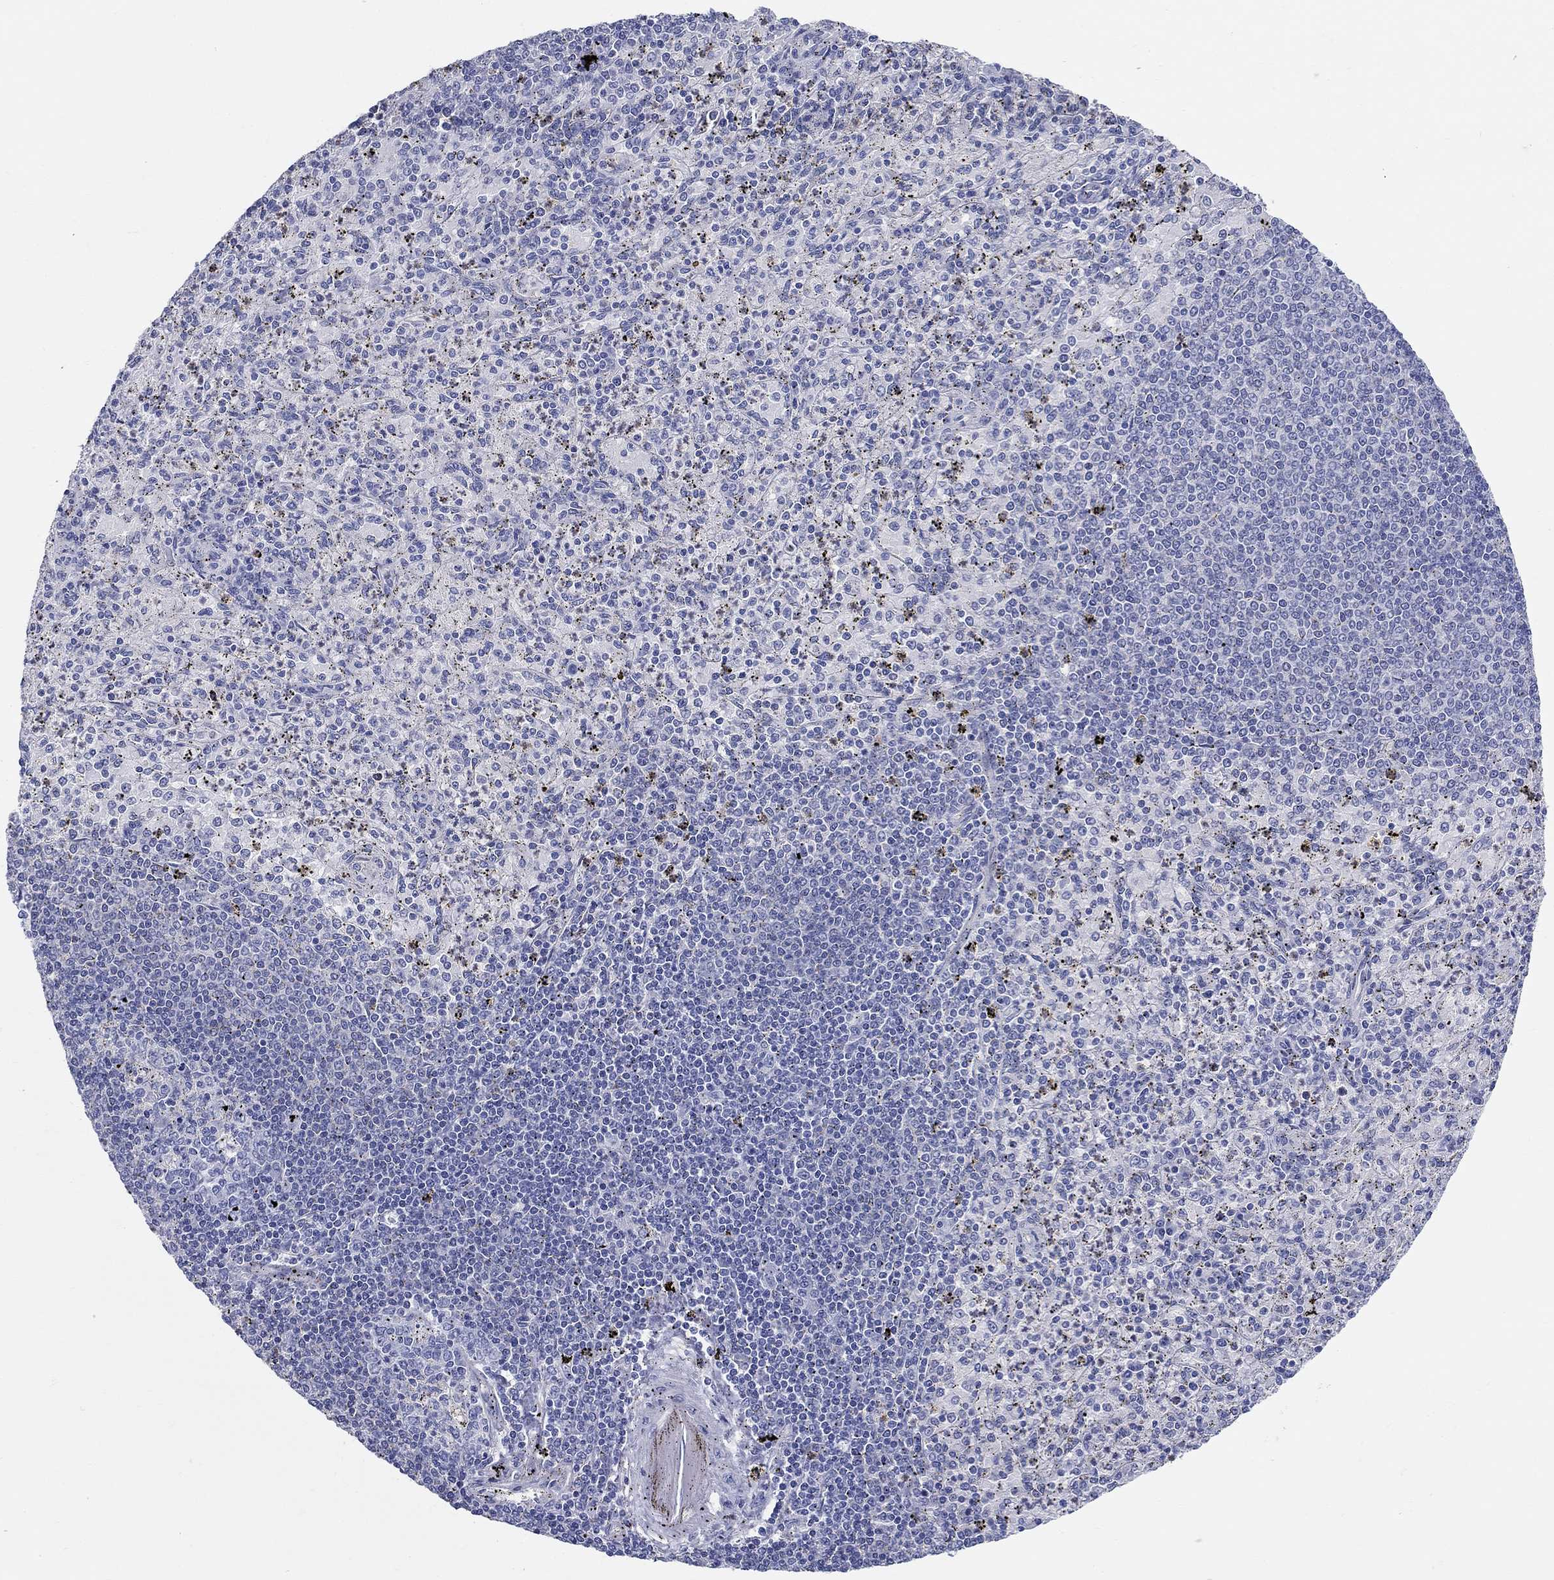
{"staining": {"intensity": "negative", "quantity": "none", "location": "none"}, "tissue": "spleen", "cell_type": "Cells in red pulp", "image_type": "normal", "snomed": [{"axis": "morphology", "description": "Normal tissue, NOS"}, {"axis": "topography", "description": "Spleen"}], "caption": "A high-resolution photomicrograph shows IHC staining of normal spleen, which exhibits no significant staining in cells in red pulp.", "gene": "RAP1GAP", "patient": {"sex": "male", "age": 60}}